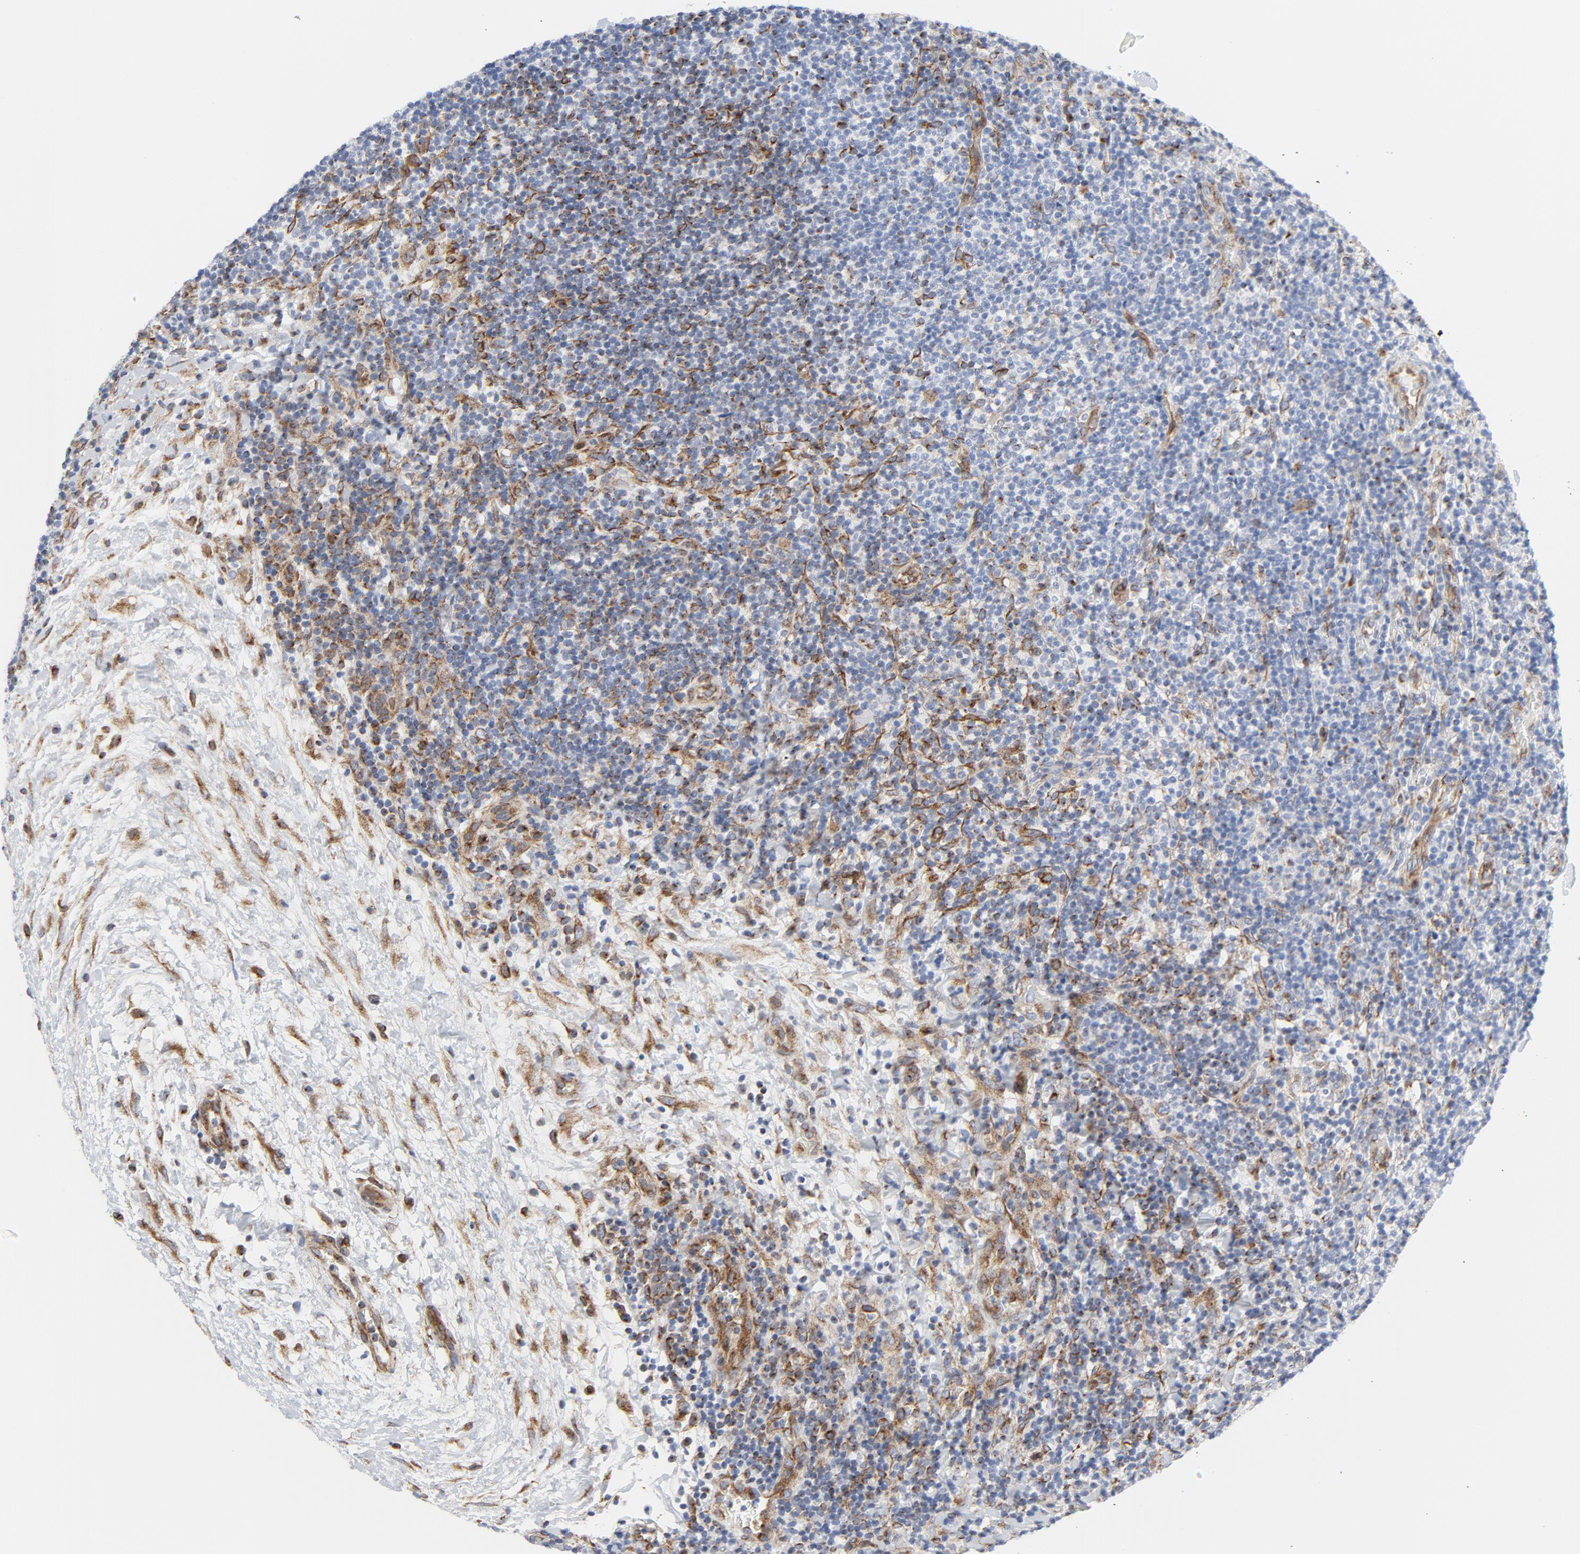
{"staining": {"intensity": "weak", "quantity": "<25%", "location": "cytoplasmic/membranous"}, "tissue": "lymphoma", "cell_type": "Tumor cells", "image_type": "cancer", "snomed": [{"axis": "morphology", "description": "Malignant lymphoma, non-Hodgkin's type, Low grade"}, {"axis": "topography", "description": "Lymph node"}], "caption": "Immunohistochemistry of human lymphoma shows no staining in tumor cells. (DAB (3,3'-diaminobenzidine) immunohistochemistry visualized using brightfield microscopy, high magnification).", "gene": "TUBB1", "patient": {"sex": "female", "age": 76}}